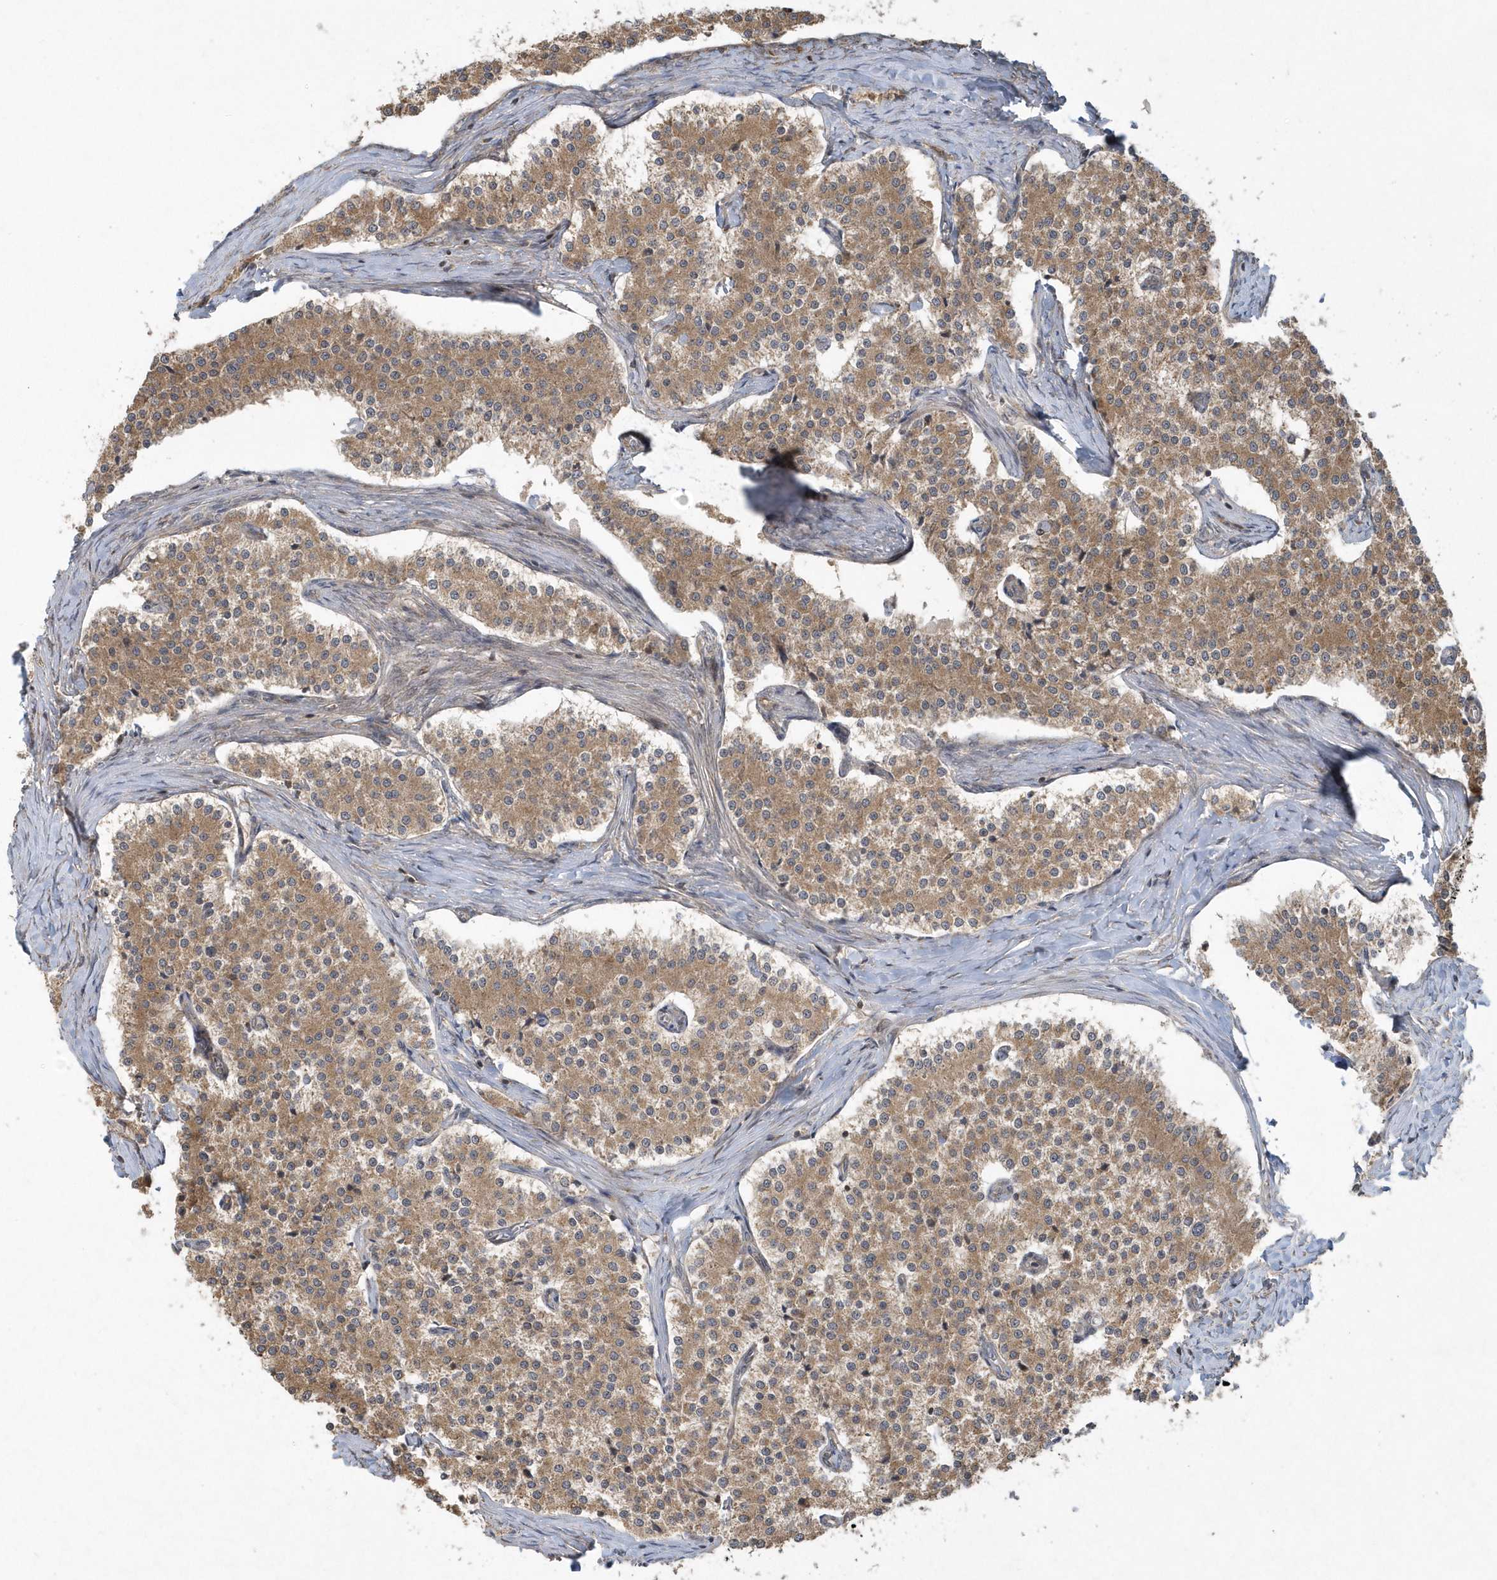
{"staining": {"intensity": "moderate", "quantity": ">75%", "location": "cytoplasmic/membranous"}, "tissue": "carcinoid", "cell_type": "Tumor cells", "image_type": "cancer", "snomed": [{"axis": "morphology", "description": "Carcinoid, malignant, NOS"}, {"axis": "topography", "description": "Colon"}], "caption": "Immunohistochemistry of human carcinoid (malignant) displays medium levels of moderate cytoplasmic/membranous positivity in approximately >75% of tumor cells.", "gene": "THG1L", "patient": {"sex": "female", "age": 52}}